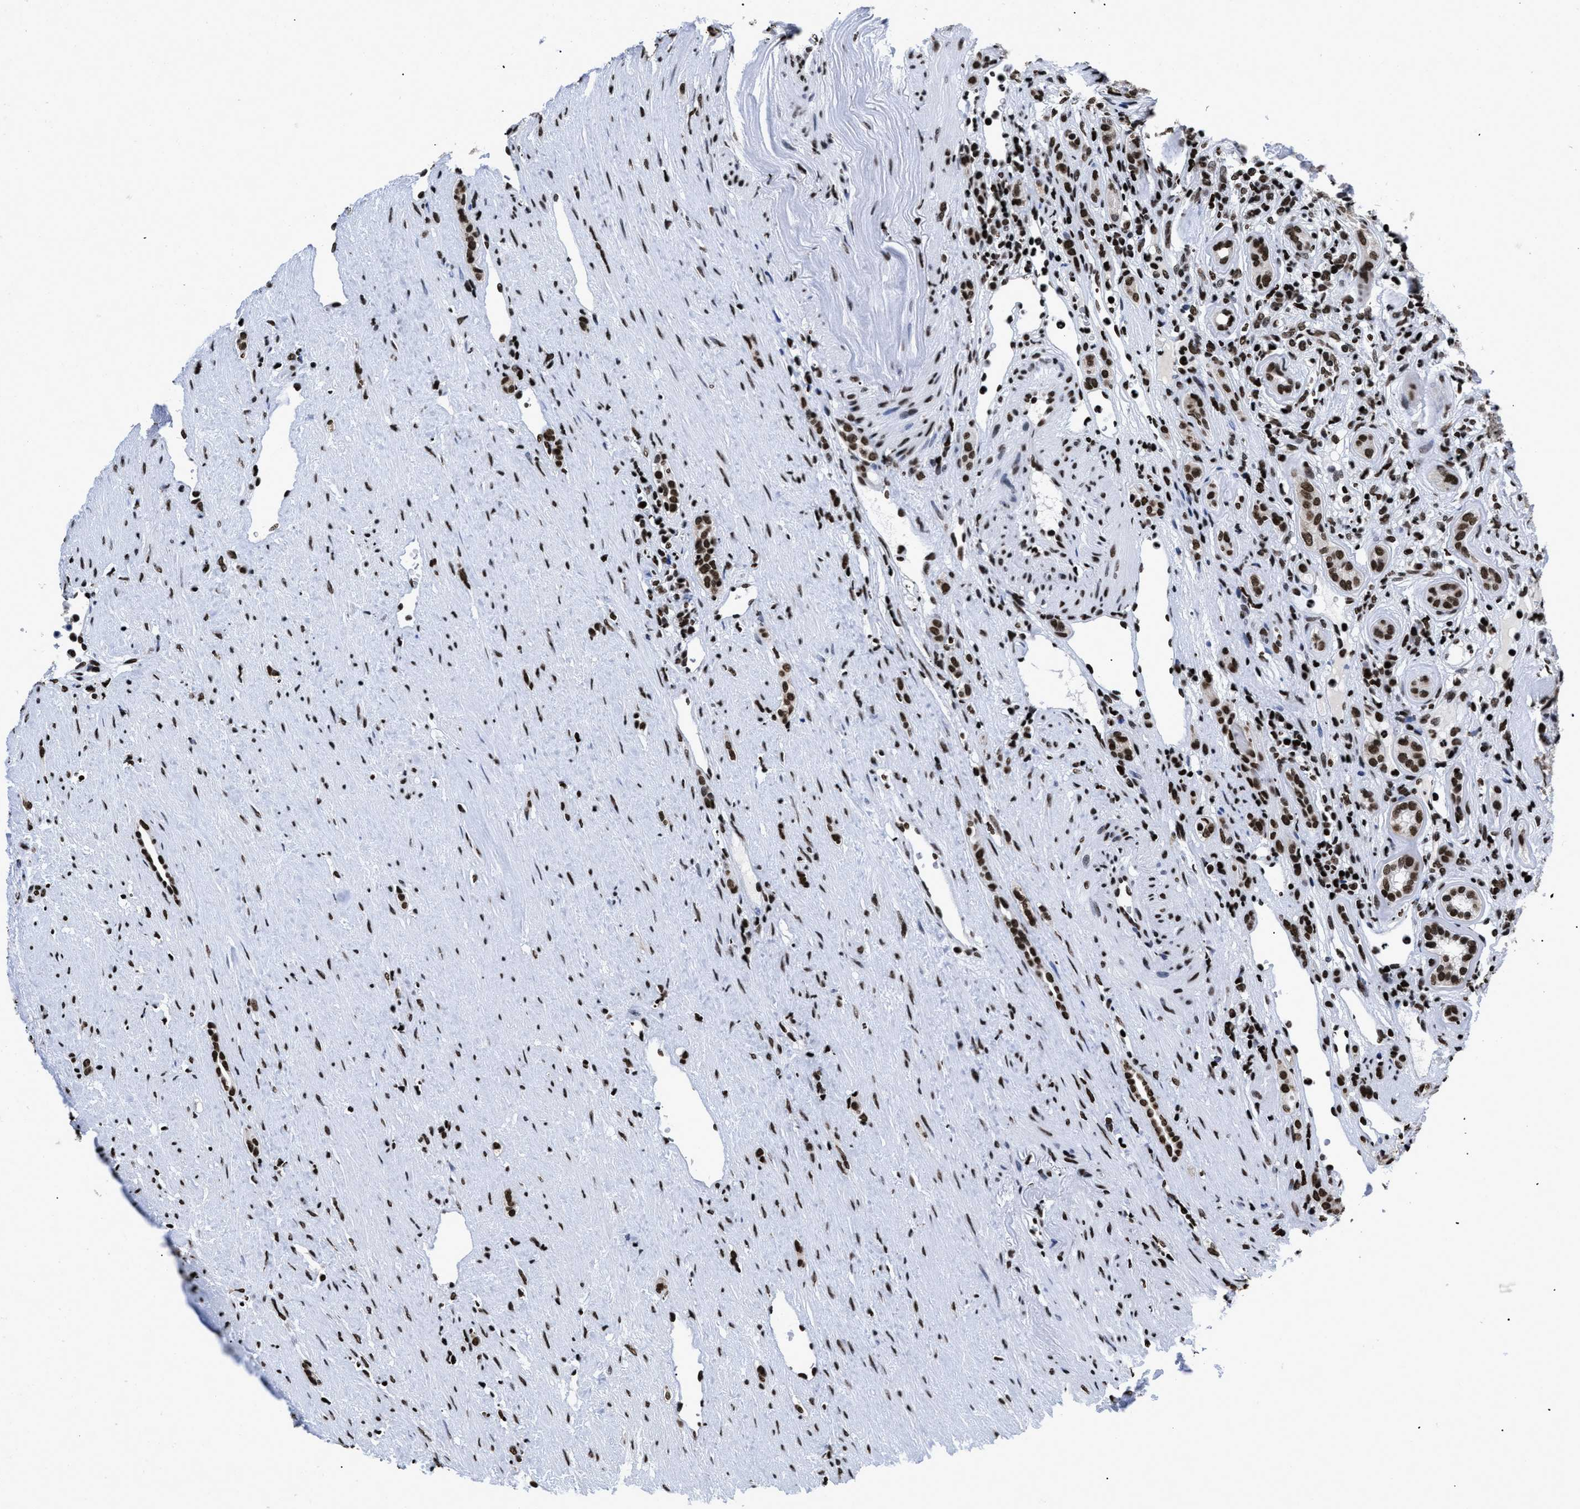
{"staining": {"intensity": "strong", "quantity": "25%-75%", "location": "nuclear"}, "tissue": "renal cancer", "cell_type": "Tumor cells", "image_type": "cancer", "snomed": [{"axis": "morphology", "description": "Adenocarcinoma, NOS"}, {"axis": "topography", "description": "Kidney"}], "caption": "Immunohistochemistry (IHC) micrograph of neoplastic tissue: human renal adenocarcinoma stained using immunohistochemistry shows high levels of strong protein expression localized specifically in the nuclear of tumor cells, appearing as a nuclear brown color.", "gene": "CALHM3", "patient": {"sex": "female", "age": 69}}